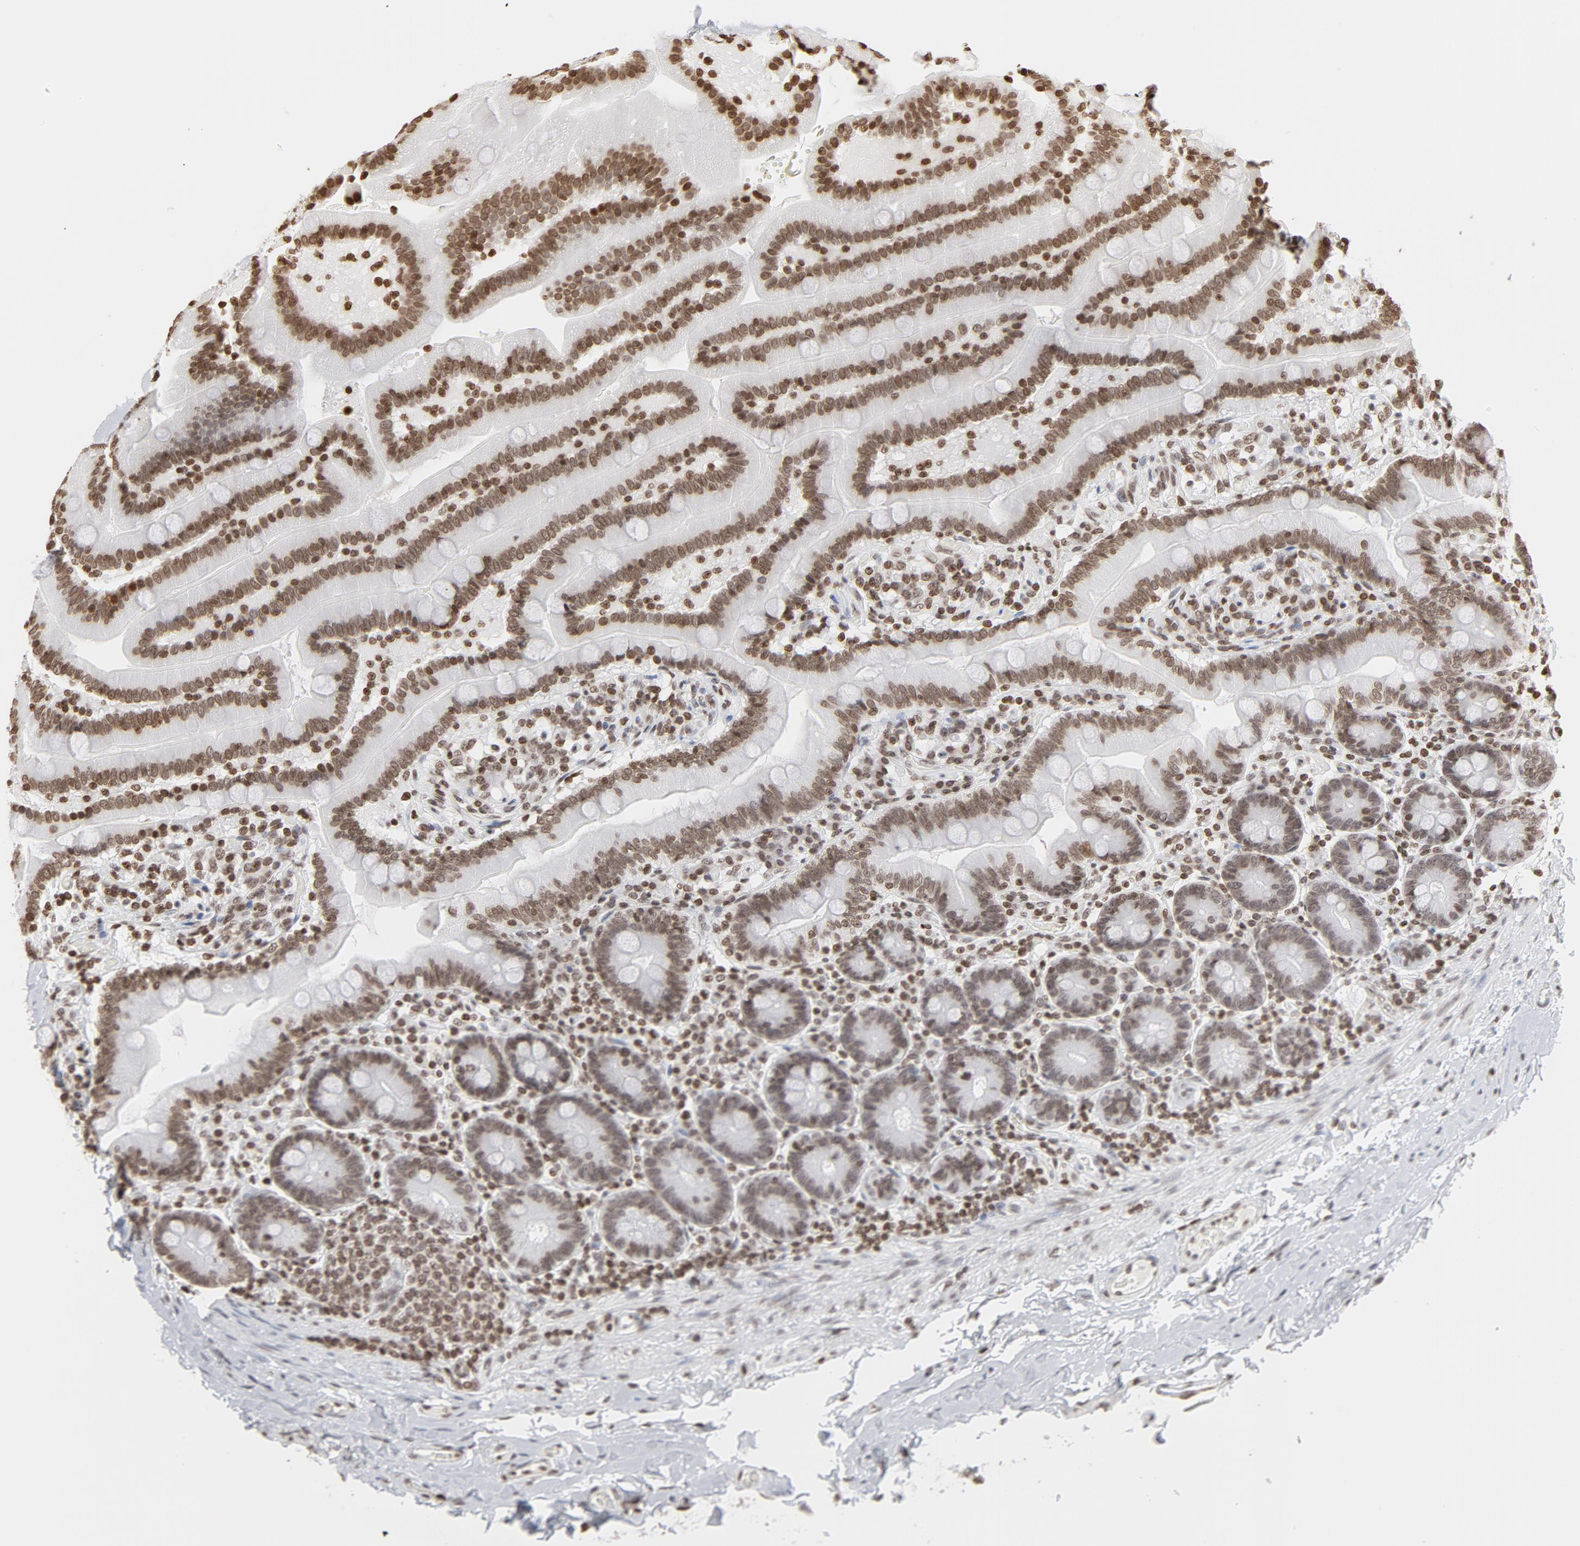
{"staining": {"intensity": "moderate", "quantity": ">75%", "location": "nuclear"}, "tissue": "duodenum", "cell_type": "Glandular cells", "image_type": "normal", "snomed": [{"axis": "morphology", "description": "Normal tissue, NOS"}, {"axis": "topography", "description": "Duodenum"}], "caption": "High-magnification brightfield microscopy of benign duodenum stained with DAB (3,3'-diaminobenzidine) (brown) and counterstained with hematoxylin (blue). glandular cells exhibit moderate nuclear positivity is seen in about>75% of cells.", "gene": "H2AC12", "patient": {"sex": "male", "age": 66}}